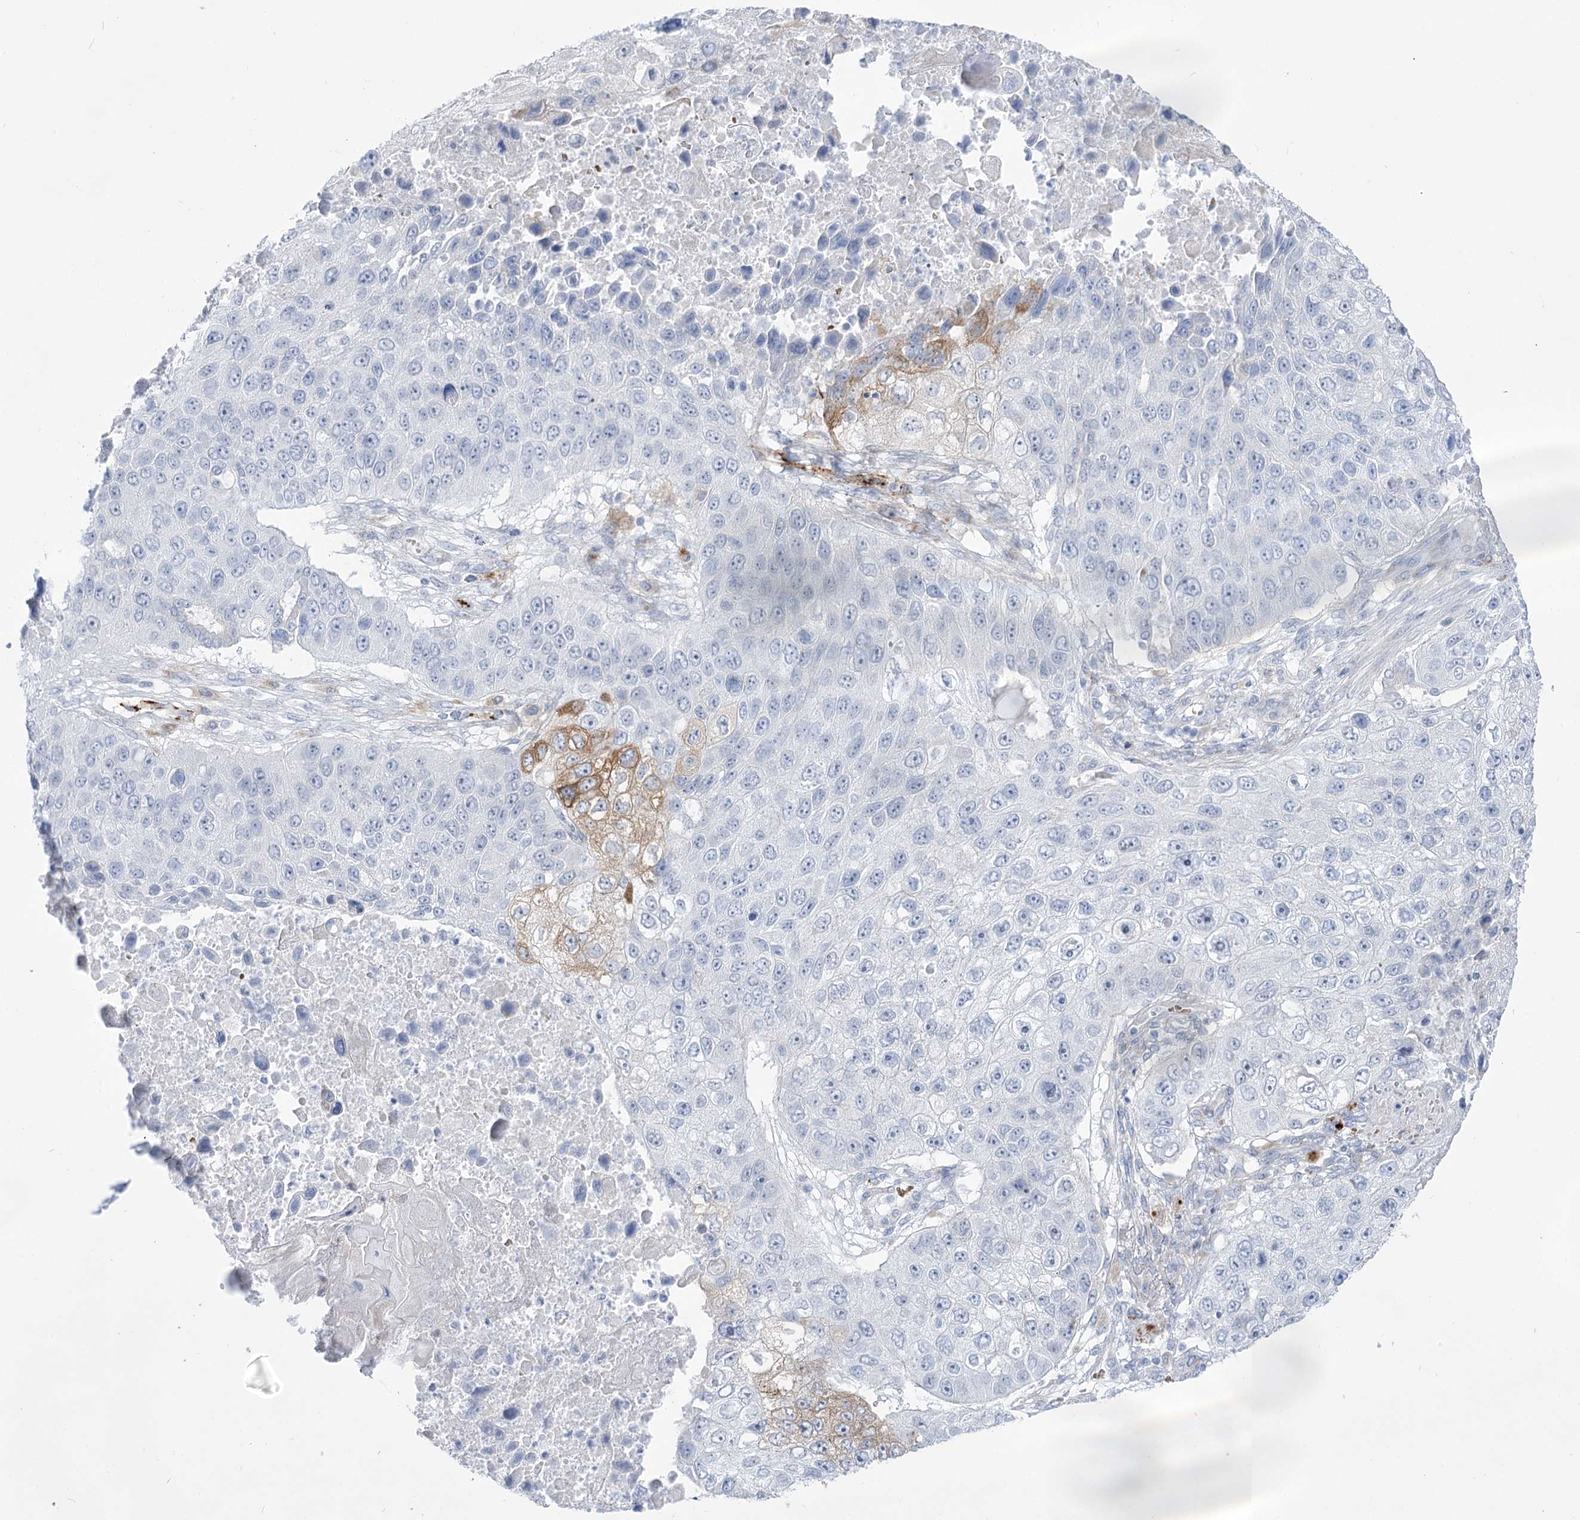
{"staining": {"intensity": "moderate", "quantity": "<25%", "location": "cytoplasmic/membranous"}, "tissue": "lung cancer", "cell_type": "Tumor cells", "image_type": "cancer", "snomed": [{"axis": "morphology", "description": "Squamous cell carcinoma, NOS"}, {"axis": "topography", "description": "Lung"}], "caption": "Moderate cytoplasmic/membranous protein positivity is identified in approximately <25% of tumor cells in lung cancer (squamous cell carcinoma).", "gene": "SIAE", "patient": {"sex": "male", "age": 61}}